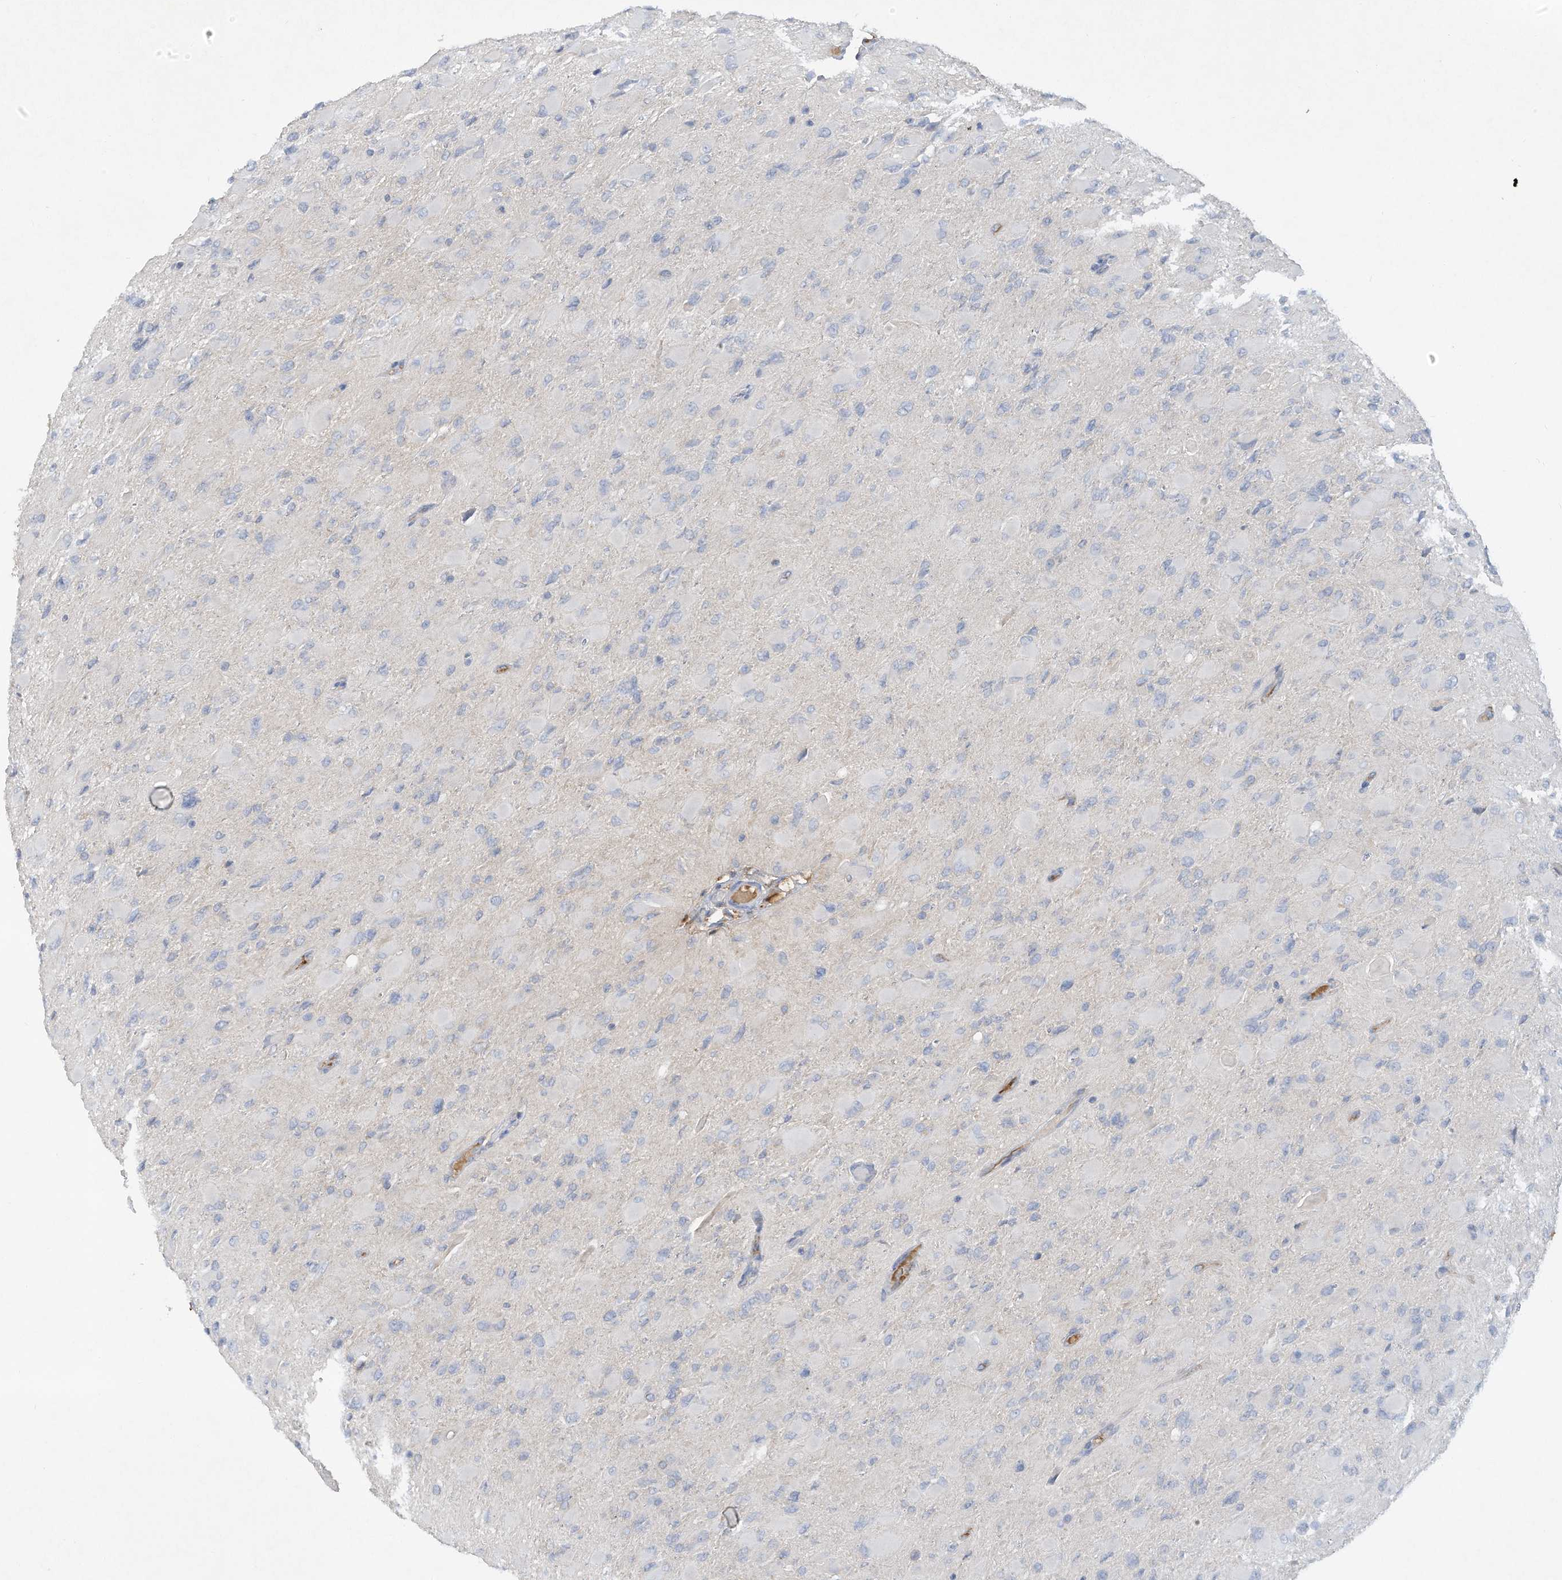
{"staining": {"intensity": "negative", "quantity": "none", "location": "none"}, "tissue": "glioma", "cell_type": "Tumor cells", "image_type": "cancer", "snomed": [{"axis": "morphology", "description": "Glioma, malignant, High grade"}, {"axis": "topography", "description": "Cerebral cortex"}], "caption": "High power microscopy photomicrograph of an IHC histopathology image of glioma, revealing no significant expression in tumor cells.", "gene": "HAS3", "patient": {"sex": "female", "age": 36}}